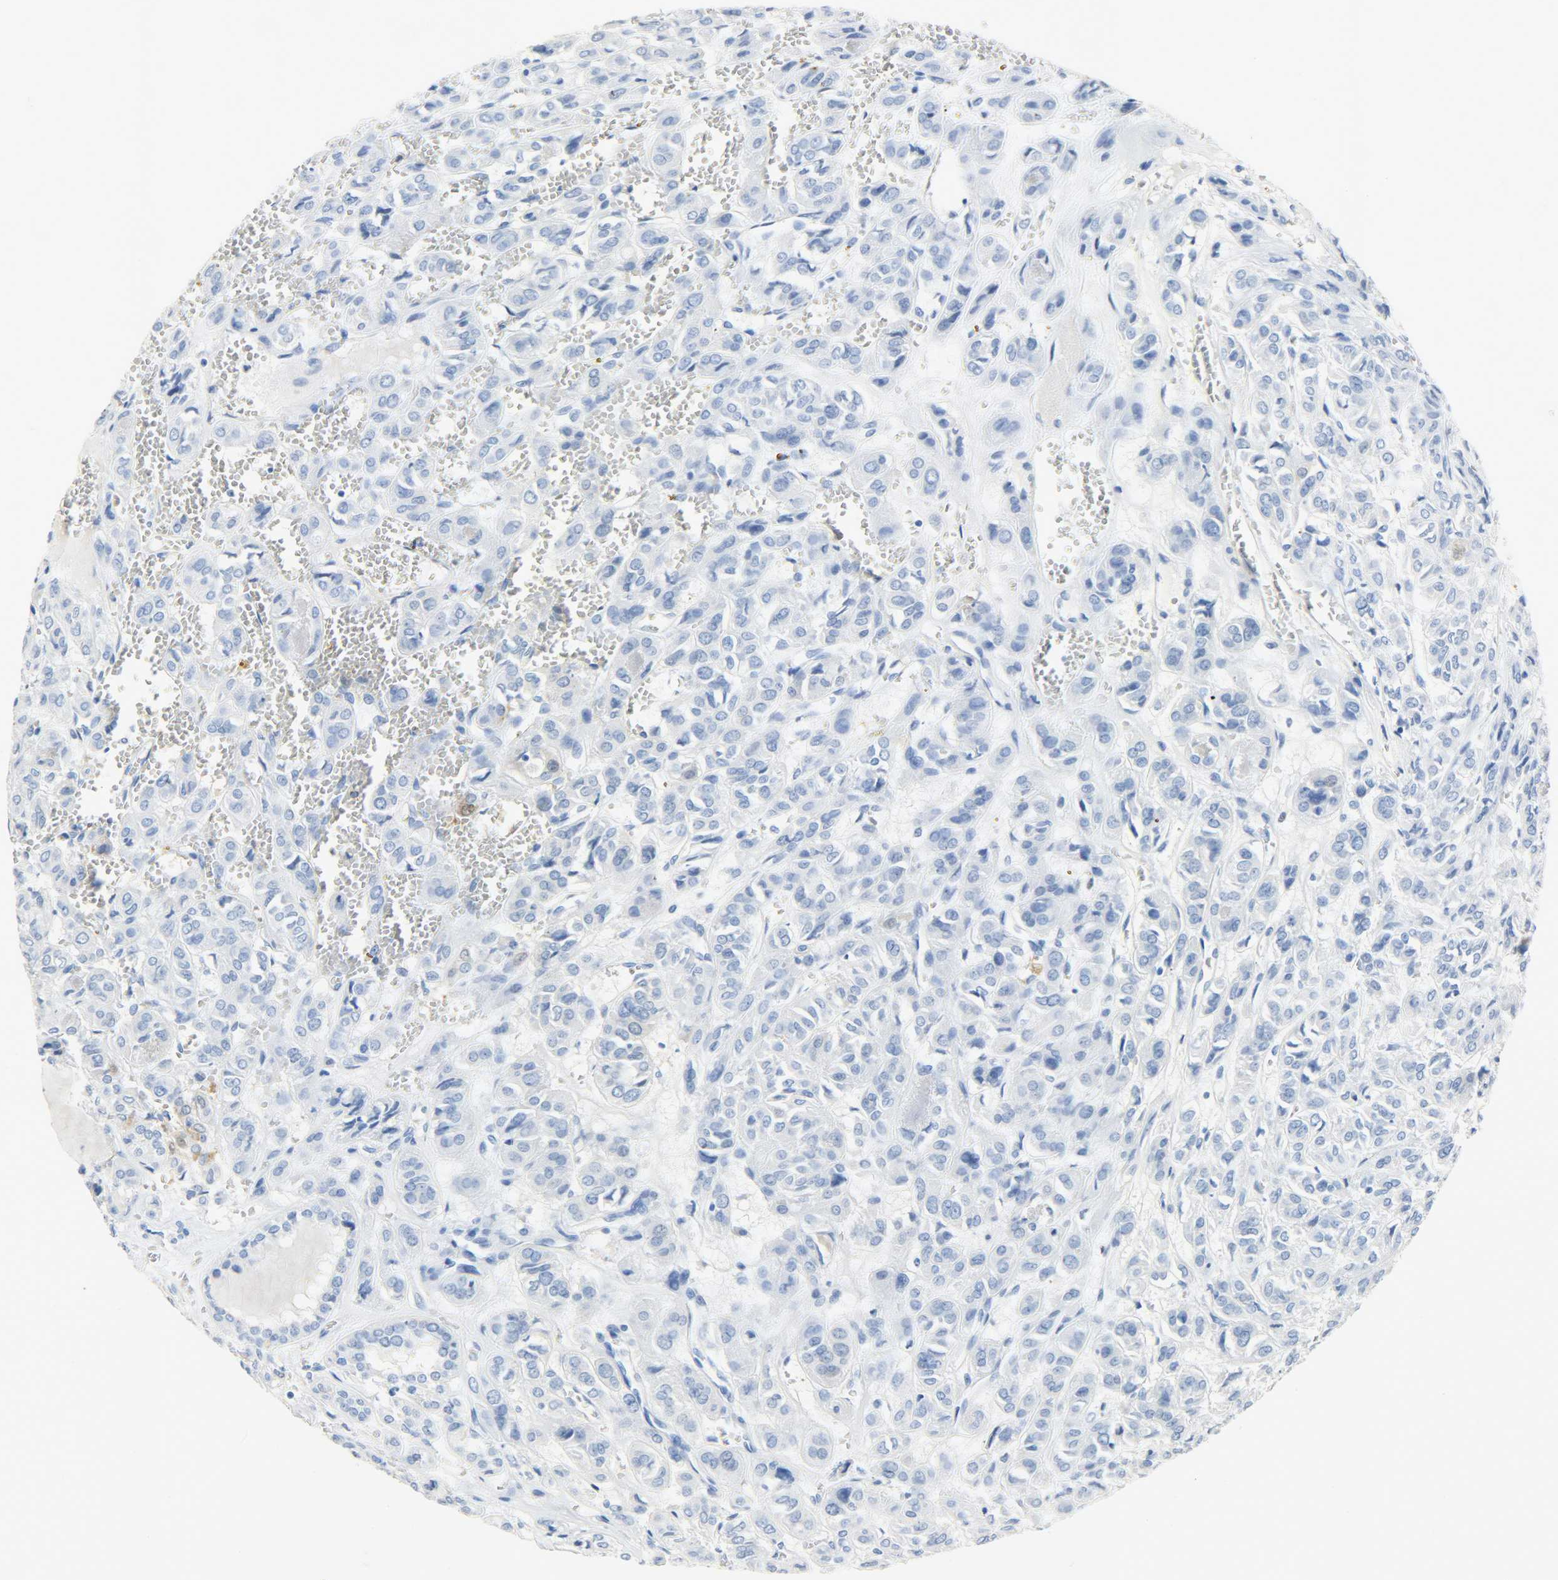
{"staining": {"intensity": "negative", "quantity": "none", "location": "none"}, "tissue": "thyroid cancer", "cell_type": "Tumor cells", "image_type": "cancer", "snomed": [{"axis": "morphology", "description": "Follicular adenoma carcinoma, NOS"}, {"axis": "topography", "description": "Thyroid gland"}], "caption": "A histopathology image of human thyroid follicular adenoma carcinoma is negative for staining in tumor cells.", "gene": "CA3", "patient": {"sex": "female", "age": 71}}